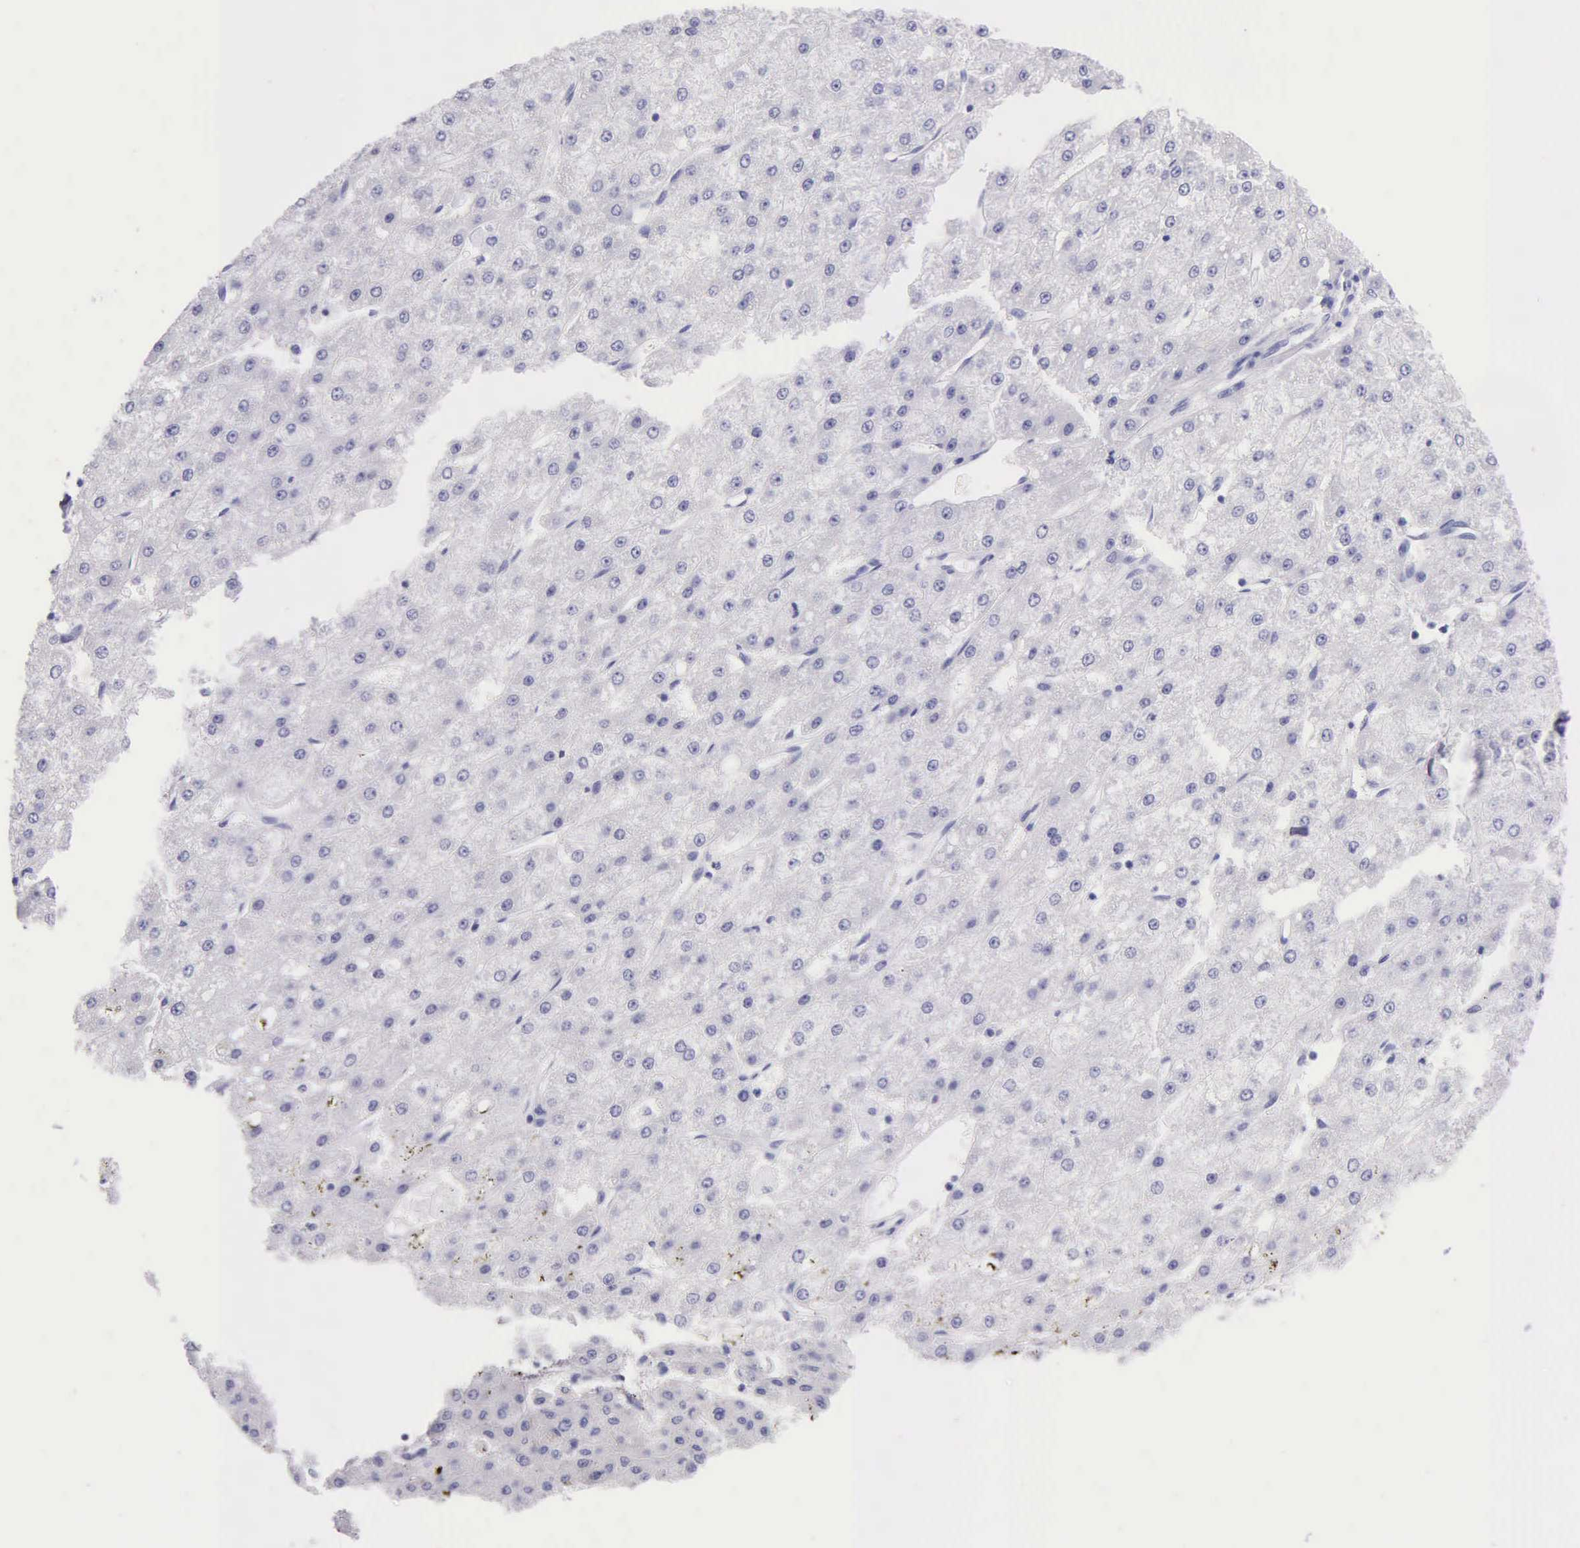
{"staining": {"intensity": "negative", "quantity": "none", "location": "none"}, "tissue": "liver cancer", "cell_type": "Tumor cells", "image_type": "cancer", "snomed": [{"axis": "morphology", "description": "Carcinoma, Hepatocellular, NOS"}, {"axis": "topography", "description": "Liver"}], "caption": "Histopathology image shows no significant protein expression in tumor cells of liver cancer (hepatocellular carcinoma). (Stains: DAB (3,3'-diaminobenzidine) IHC with hematoxylin counter stain, Microscopy: brightfield microscopy at high magnification).", "gene": "KLK3", "patient": {"sex": "female", "age": 52}}